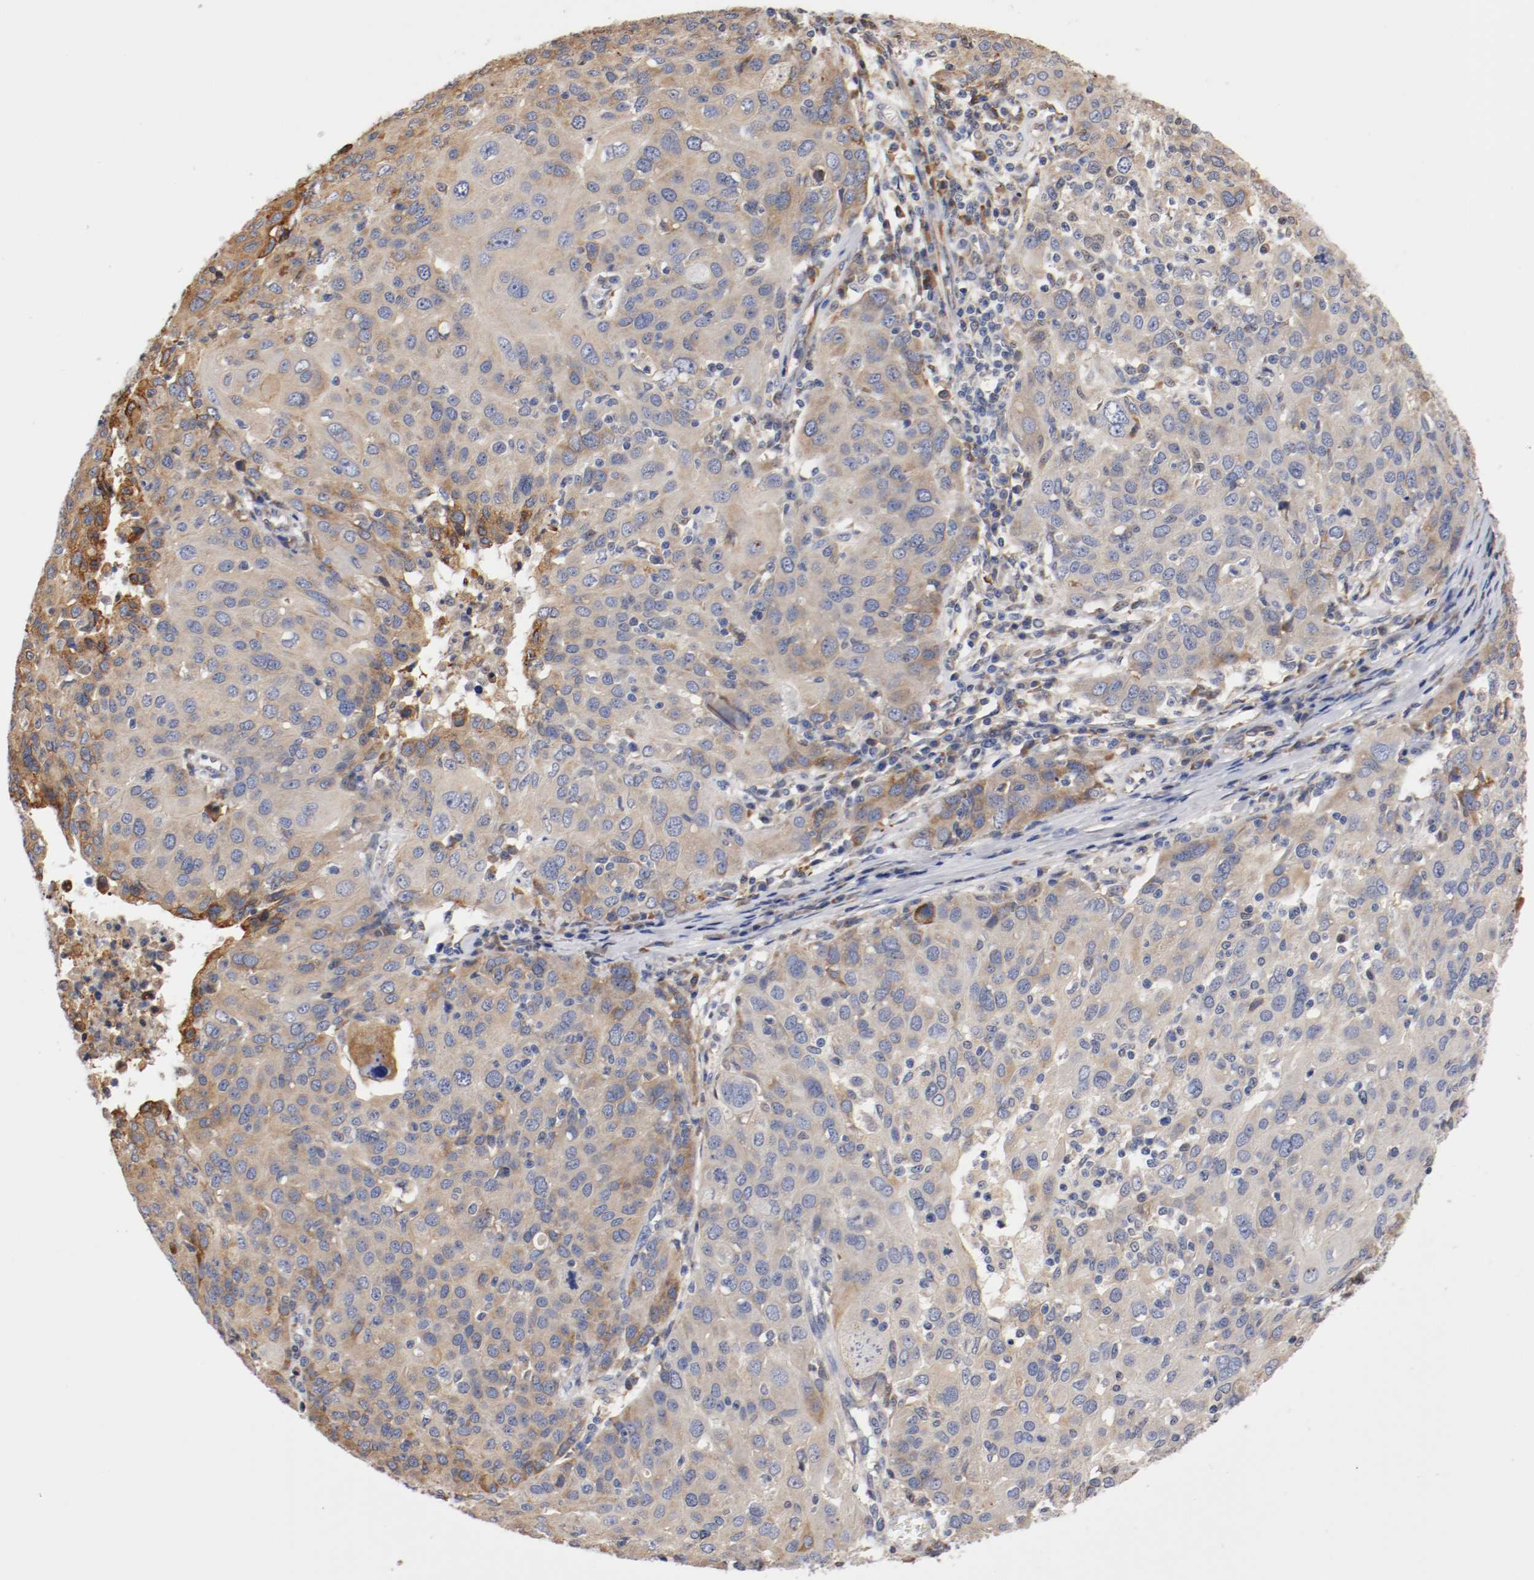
{"staining": {"intensity": "weak", "quantity": ">75%", "location": "cytoplasmic/membranous"}, "tissue": "ovarian cancer", "cell_type": "Tumor cells", "image_type": "cancer", "snomed": [{"axis": "morphology", "description": "Carcinoma, endometroid"}, {"axis": "topography", "description": "Ovary"}], "caption": "Ovarian cancer stained for a protein (brown) exhibits weak cytoplasmic/membranous positive staining in about >75% of tumor cells.", "gene": "TNFSF13", "patient": {"sex": "female", "age": 50}}